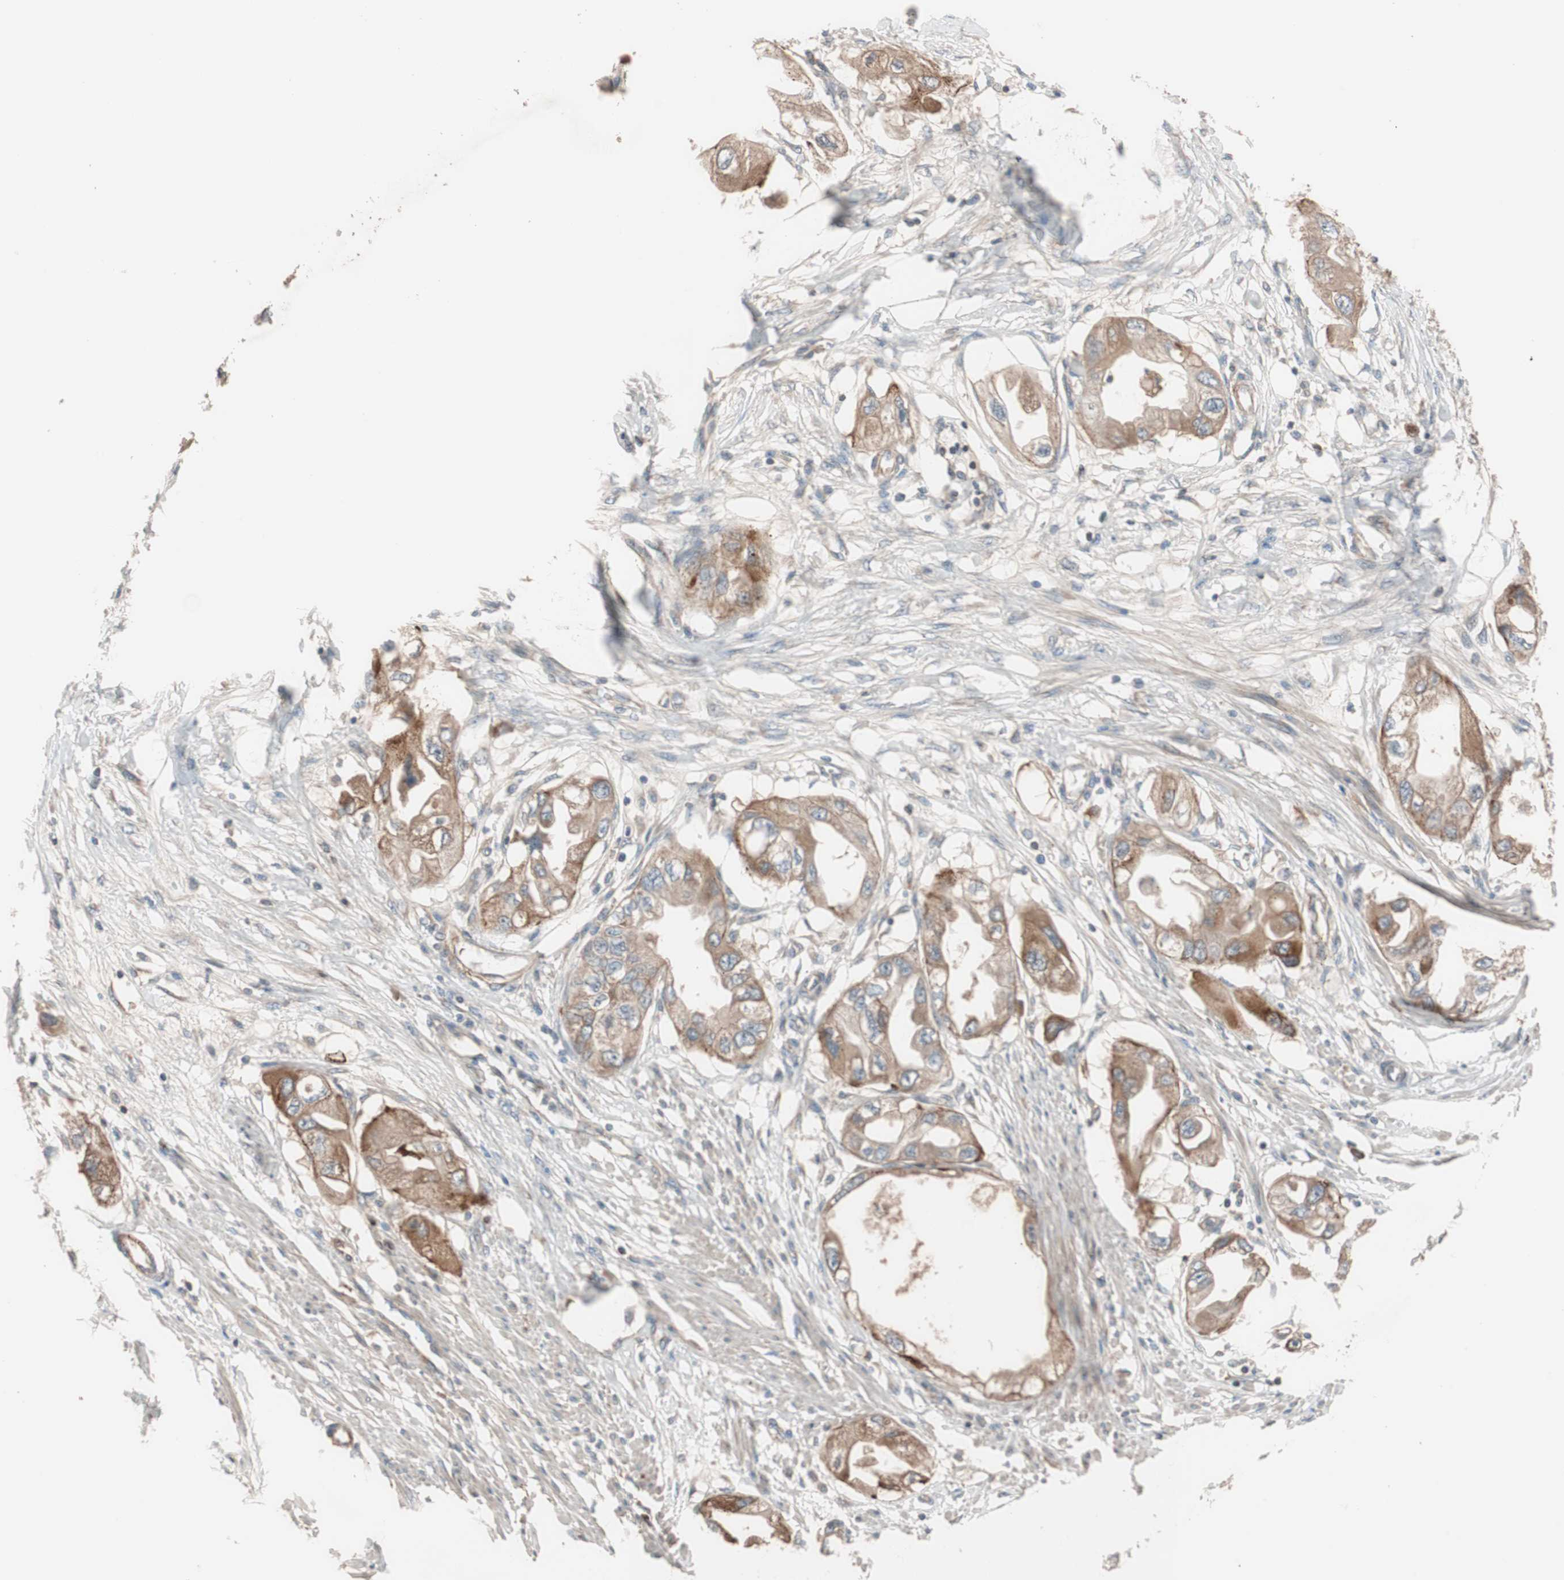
{"staining": {"intensity": "moderate", "quantity": ">75%", "location": "cytoplasmic/membranous"}, "tissue": "endometrial cancer", "cell_type": "Tumor cells", "image_type": "cancer", "snomed": [{"axis": "morphology", "description": "Adenocarcinoma, NOS"}, {"axis": "topography", "description": "Endometrium"}], "caption": "IHC of endometrial adenocarcinoma shows medium levels of moderate cytoplasmic/membranous staining in about >75% of tumor cells. (Brightfield microscopy of DAB IHC at high magnification).", "gene": "SDC4", "patient": {"sex": "female", "age": 67}}